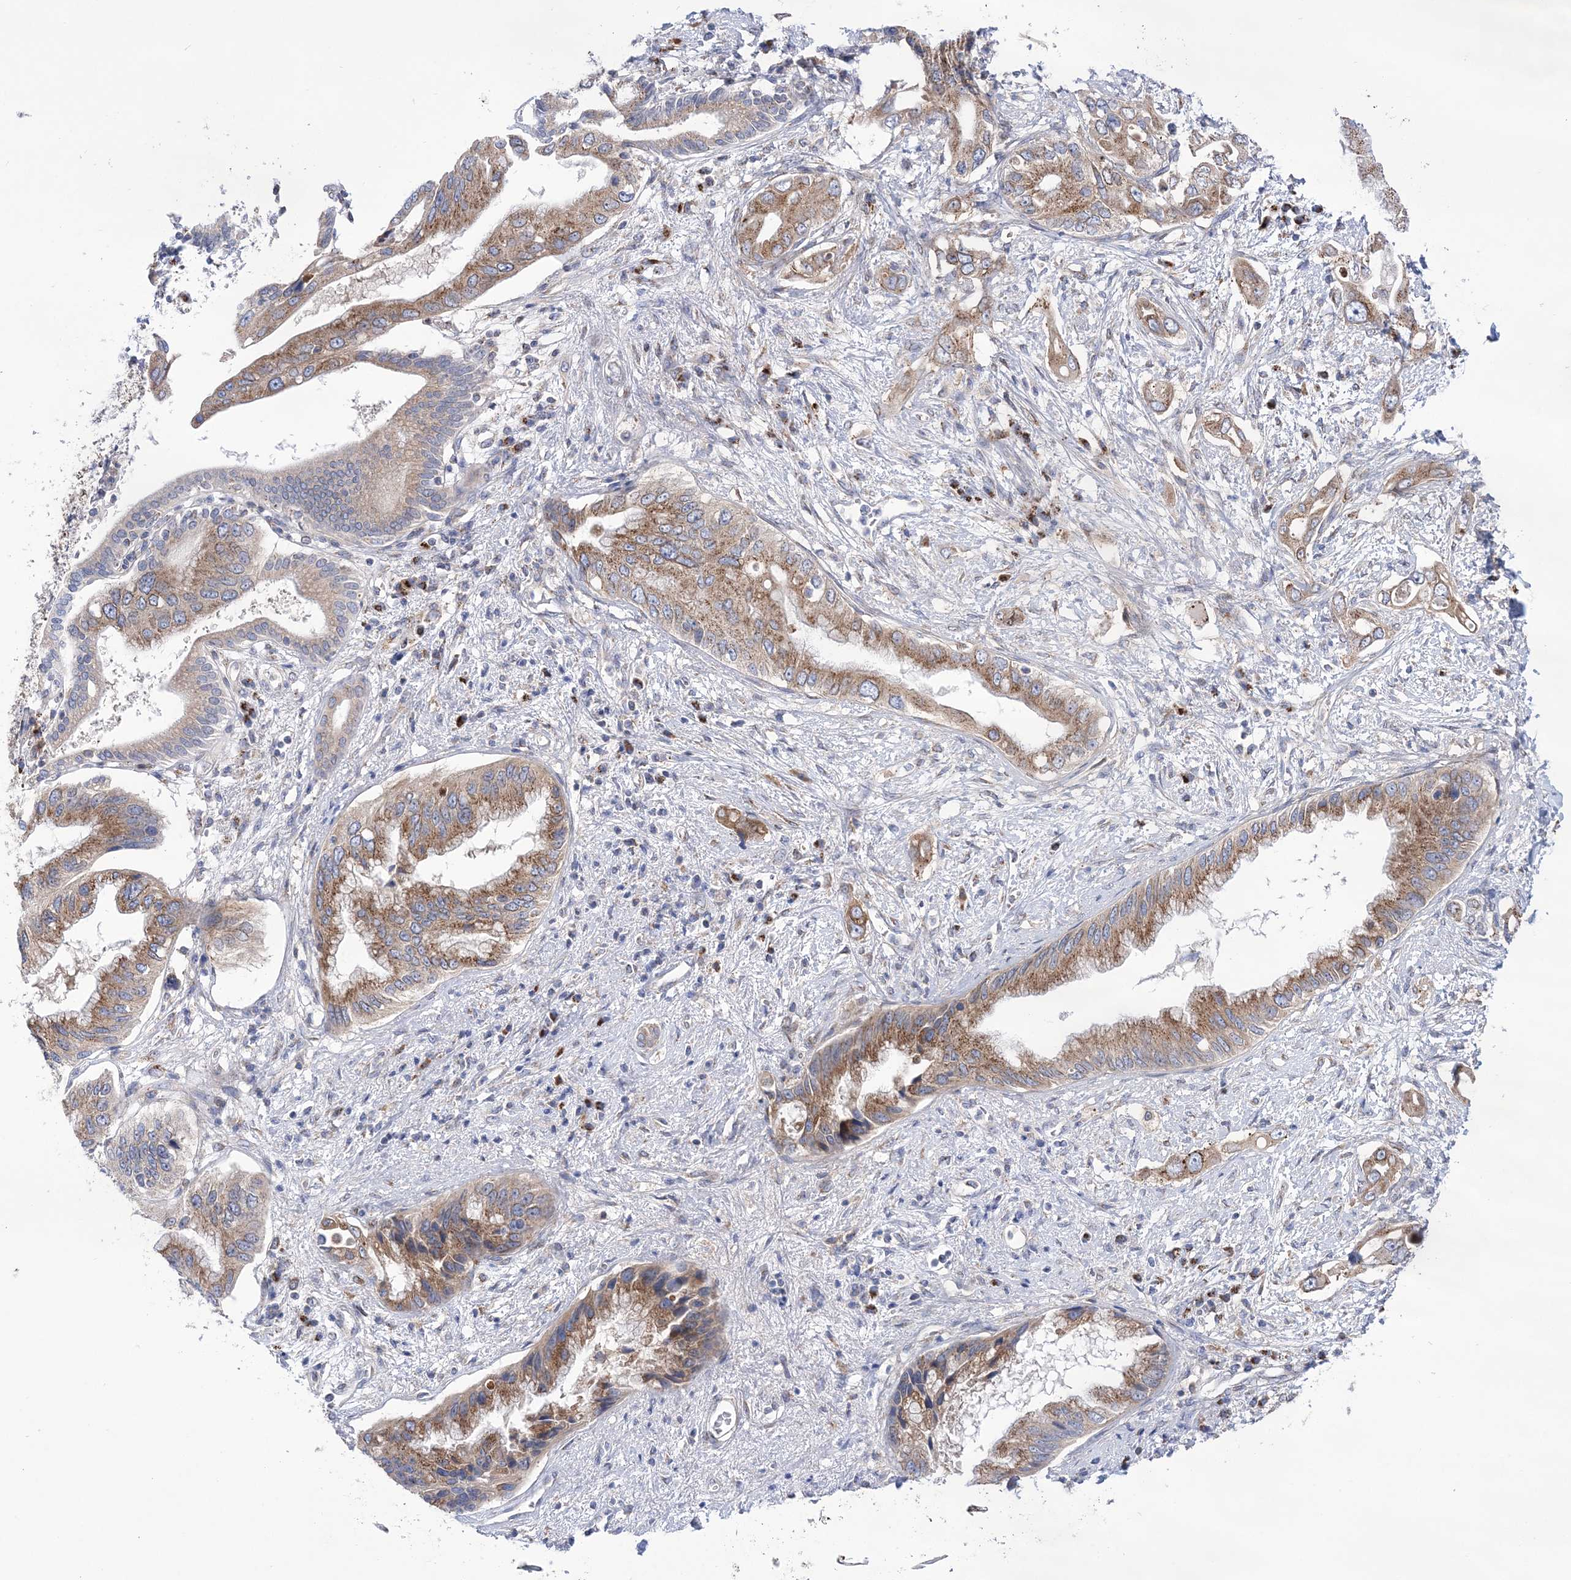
{"staining": {"intensity": "moderate", "quantity": ">75%", "location": "cytoplasmic/membranous"}, "tissue": "pancreatic cancer", "cell_type": "Tumor cells", "image_type": "cancer", "snomed": [{"axis": "morphology", "description": "Inflammation, NOS"}, {"axis": "morphology", "description": "Adenocarcinoma, NOS"}, {"axis": "topography", "description": "Pancreas"}], "caption": "The photomicrograph demonstrates immunohistochemical staining of adenocarcinoma (pancreatic). There is moderate cytoplasmic/membranous staining is present in about >75% of tumor cells.", "gene": "COPB2", "patient": {"sex": "female", "age": 56}}